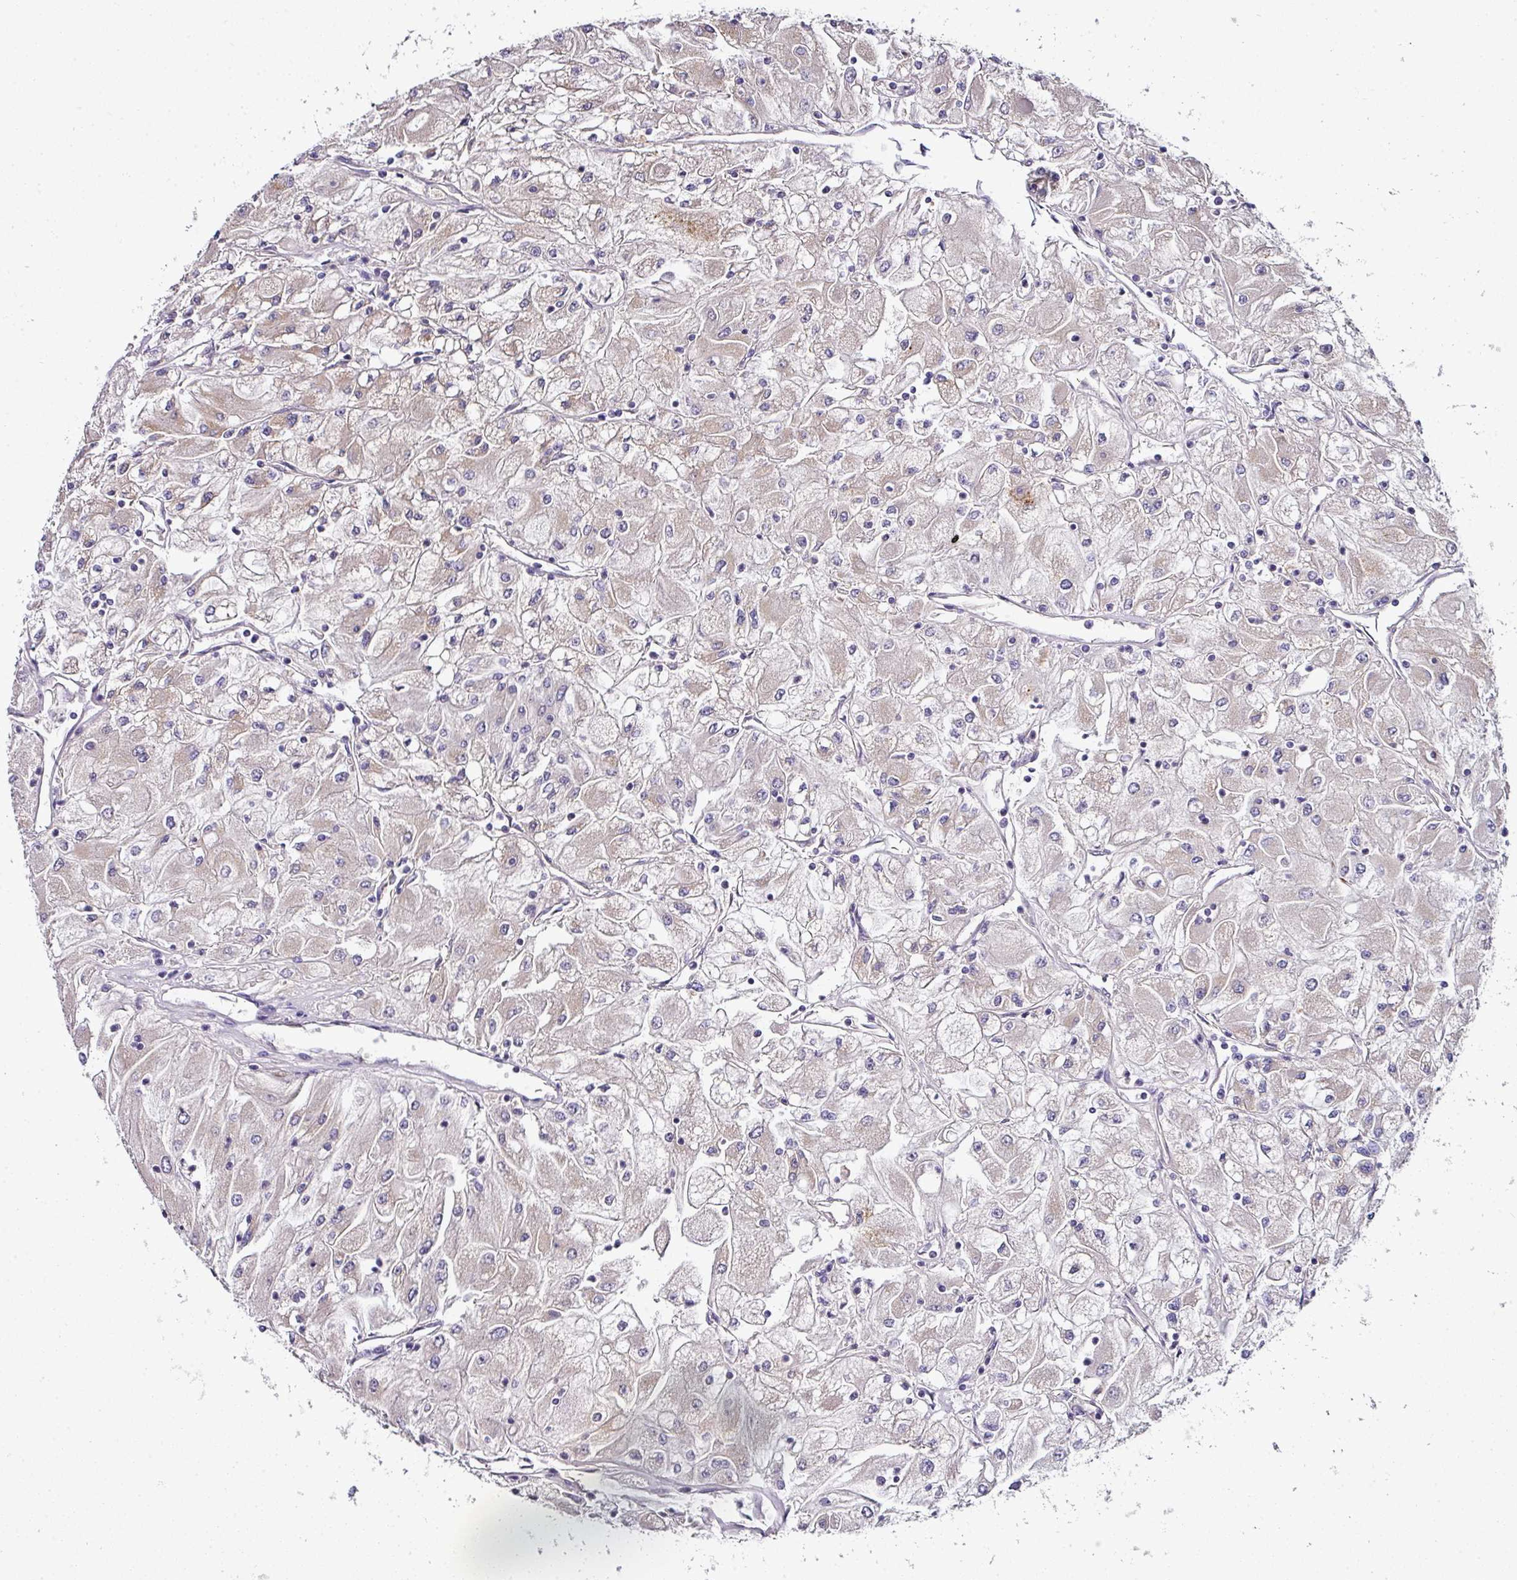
{"staining": {"intensity": "negative", "quantity": "none", "location": "none"}, "tissue": "renal cancer", "cell_type": "Tumor cells", "image_type": "cancer", "snomed": [{"axis": "morphology", "description": "Adenocarcinoma, NOS"}, {"axis": "topography", "description": "Kidney"}], "caption": "Protein analysis of renal cancer (adenocarcinoma) shows no significant expression in tumor cells.", "gene": "NAPSA", "patient": {"sex": "male", "age": 80}}